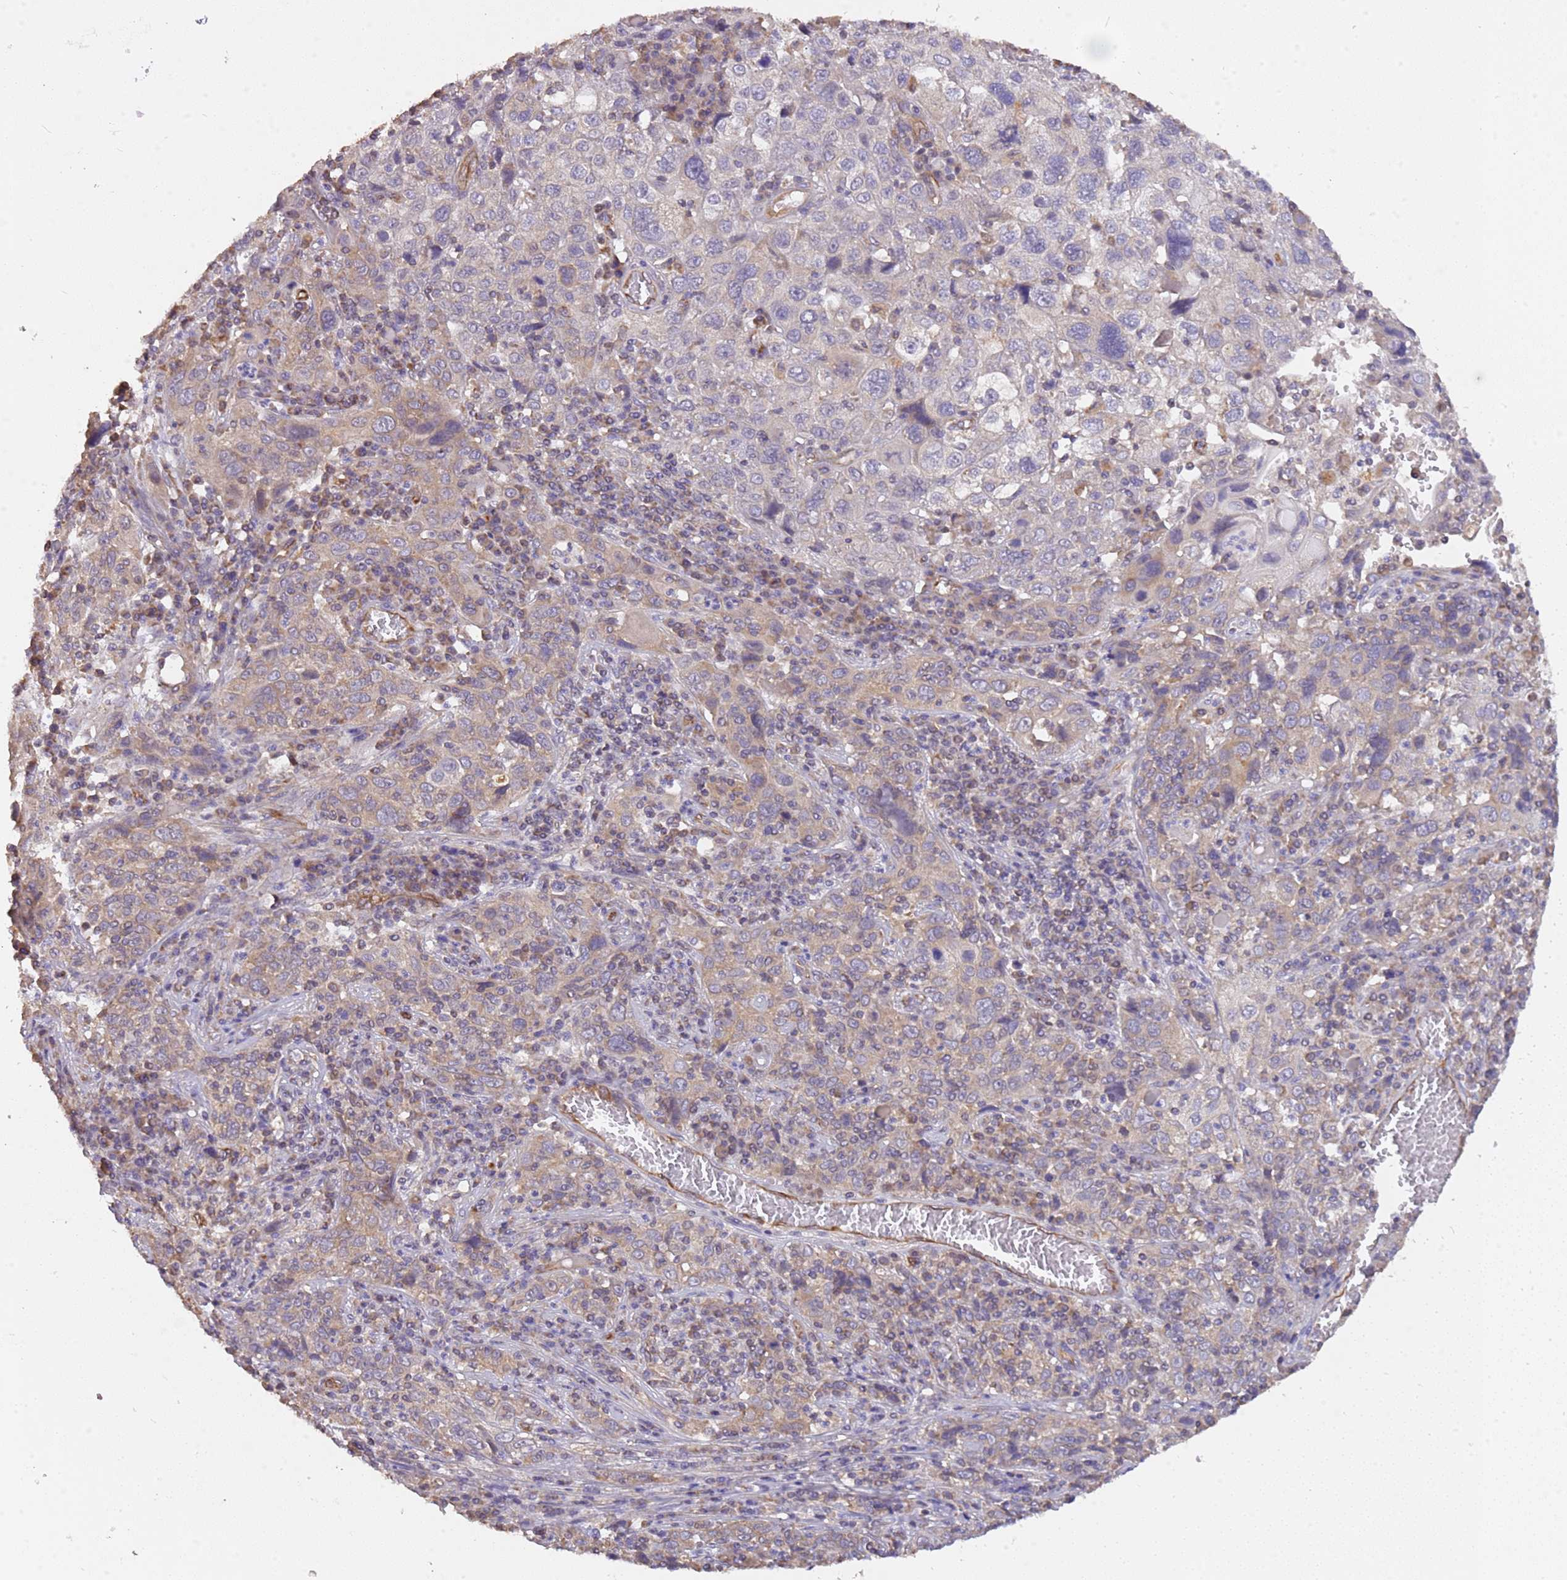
{"staining": {"intensity": "weak", "quantity": "25%-75%", "location": "cytoplasmic/membranous"}, "tissue": "cervical cancer", "cell_type": "Tumor cells", "image_type": "cancer", "snomed": [{"axis": "morphology", "description": "Squamous cell carcinoma, NOS"}, {"axis": "topography", "description": "Cervix"}], "caption": "Immunohistochemical staining of cervical cancer (squamous cell carcinoma) displays low levels of weak cytoplasmic/membranous positivity in about 25%-75% of tumor cells.", "gene": "DOCK9", "patient": {"sex": "female", "age": 46}}